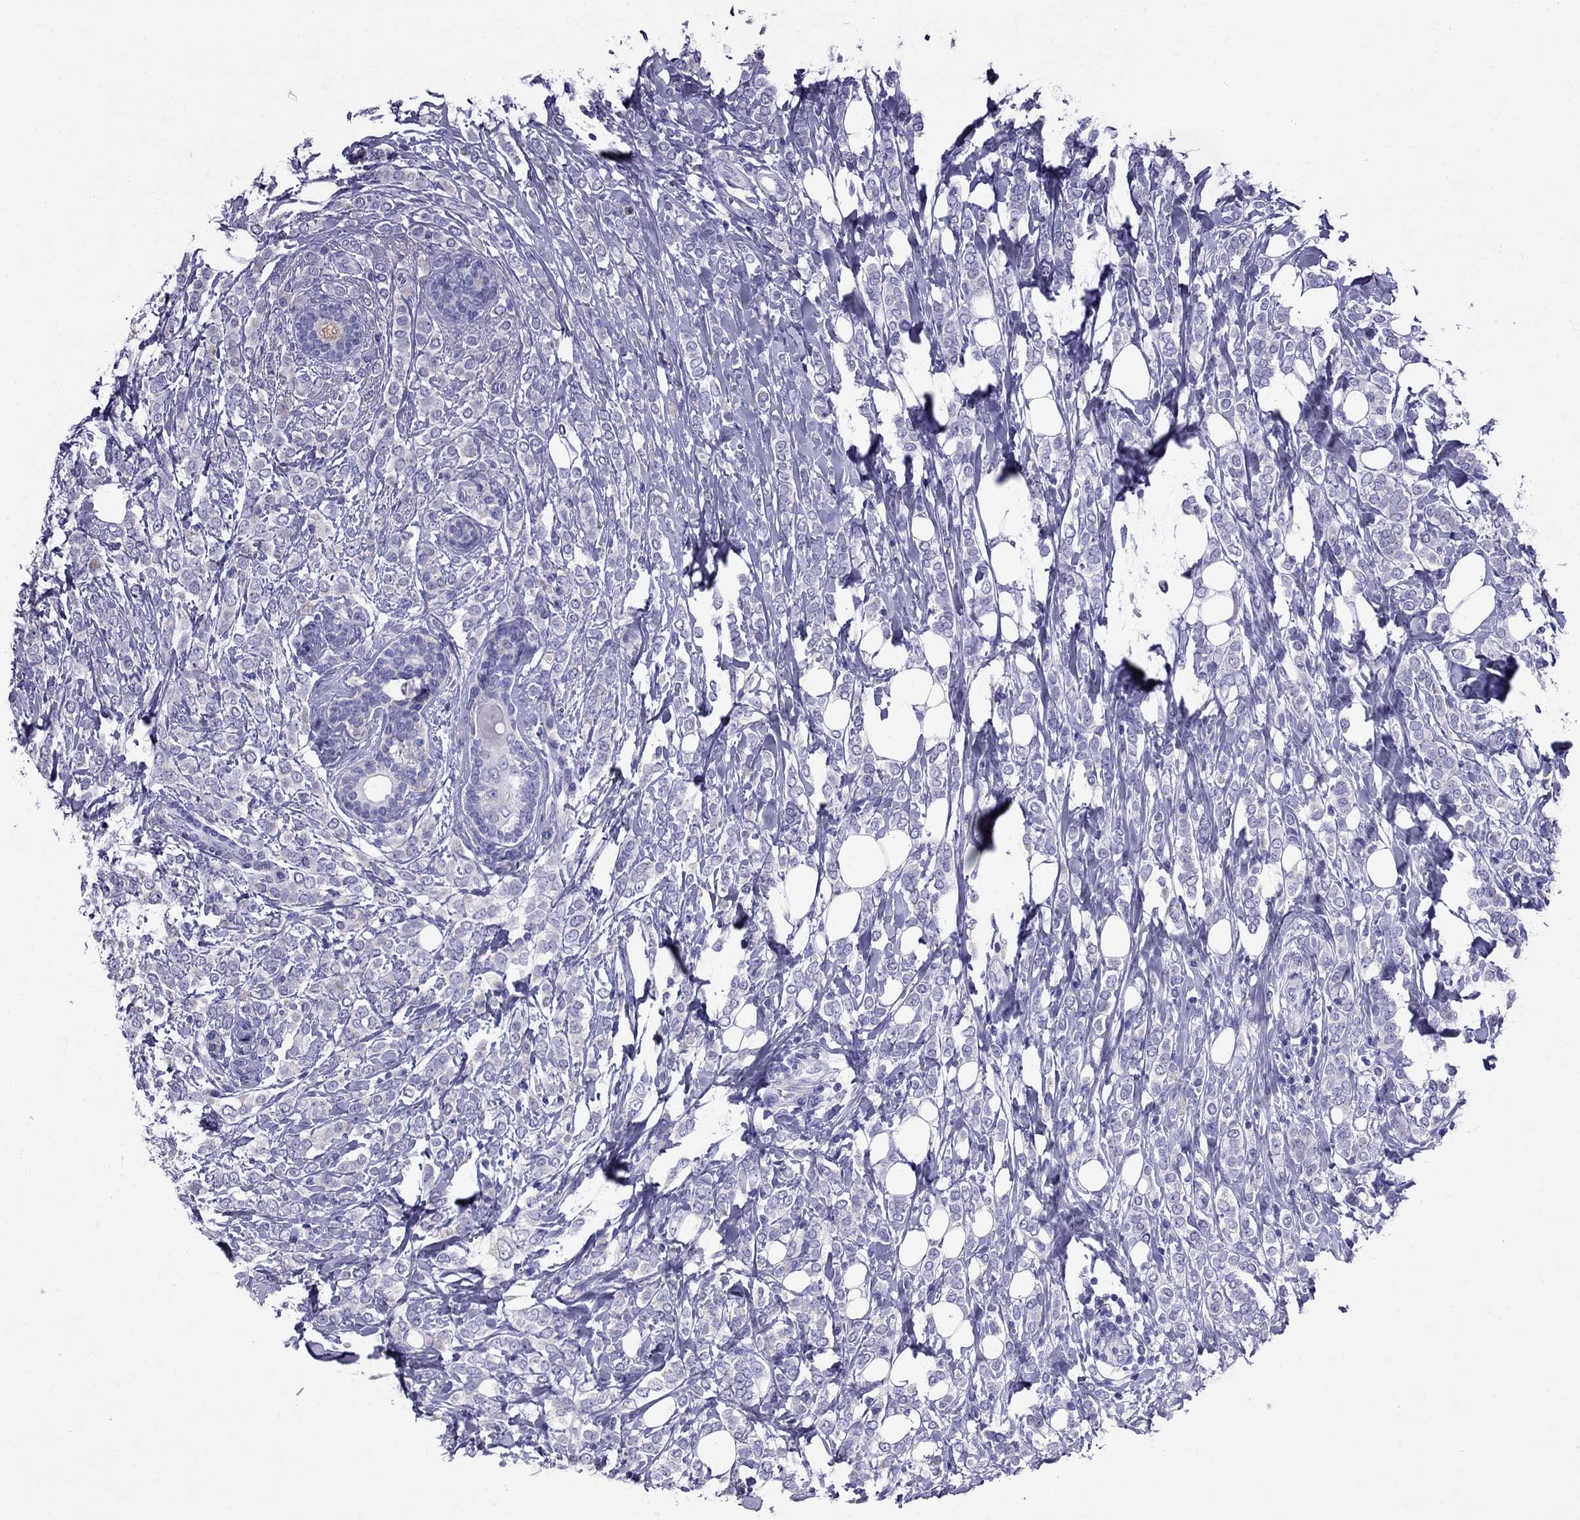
{"staining": {"intensity": "negative", "quantity": "none", "location": "none"}, "tissue": "breast cancer", "cell_type": "Tumor cells", "image_type": "cancer", "snomed": [{"axis": "morphology", "description": "Lobular carcinoma"}, {"axis": "topography", "description": "Breast"}], "caption": "Tumor cells are negative for protein expression in human breast lobular carcinoma. The staining was performed using DAB (3,3'-diaminobenzidine) to visualize the protein expression in brown, while the nuclei were stained in blue with hematoxylin (Magnification: 20x).", "gene": "TTLL13", "patient": {"sex": "female", "age": 49}}